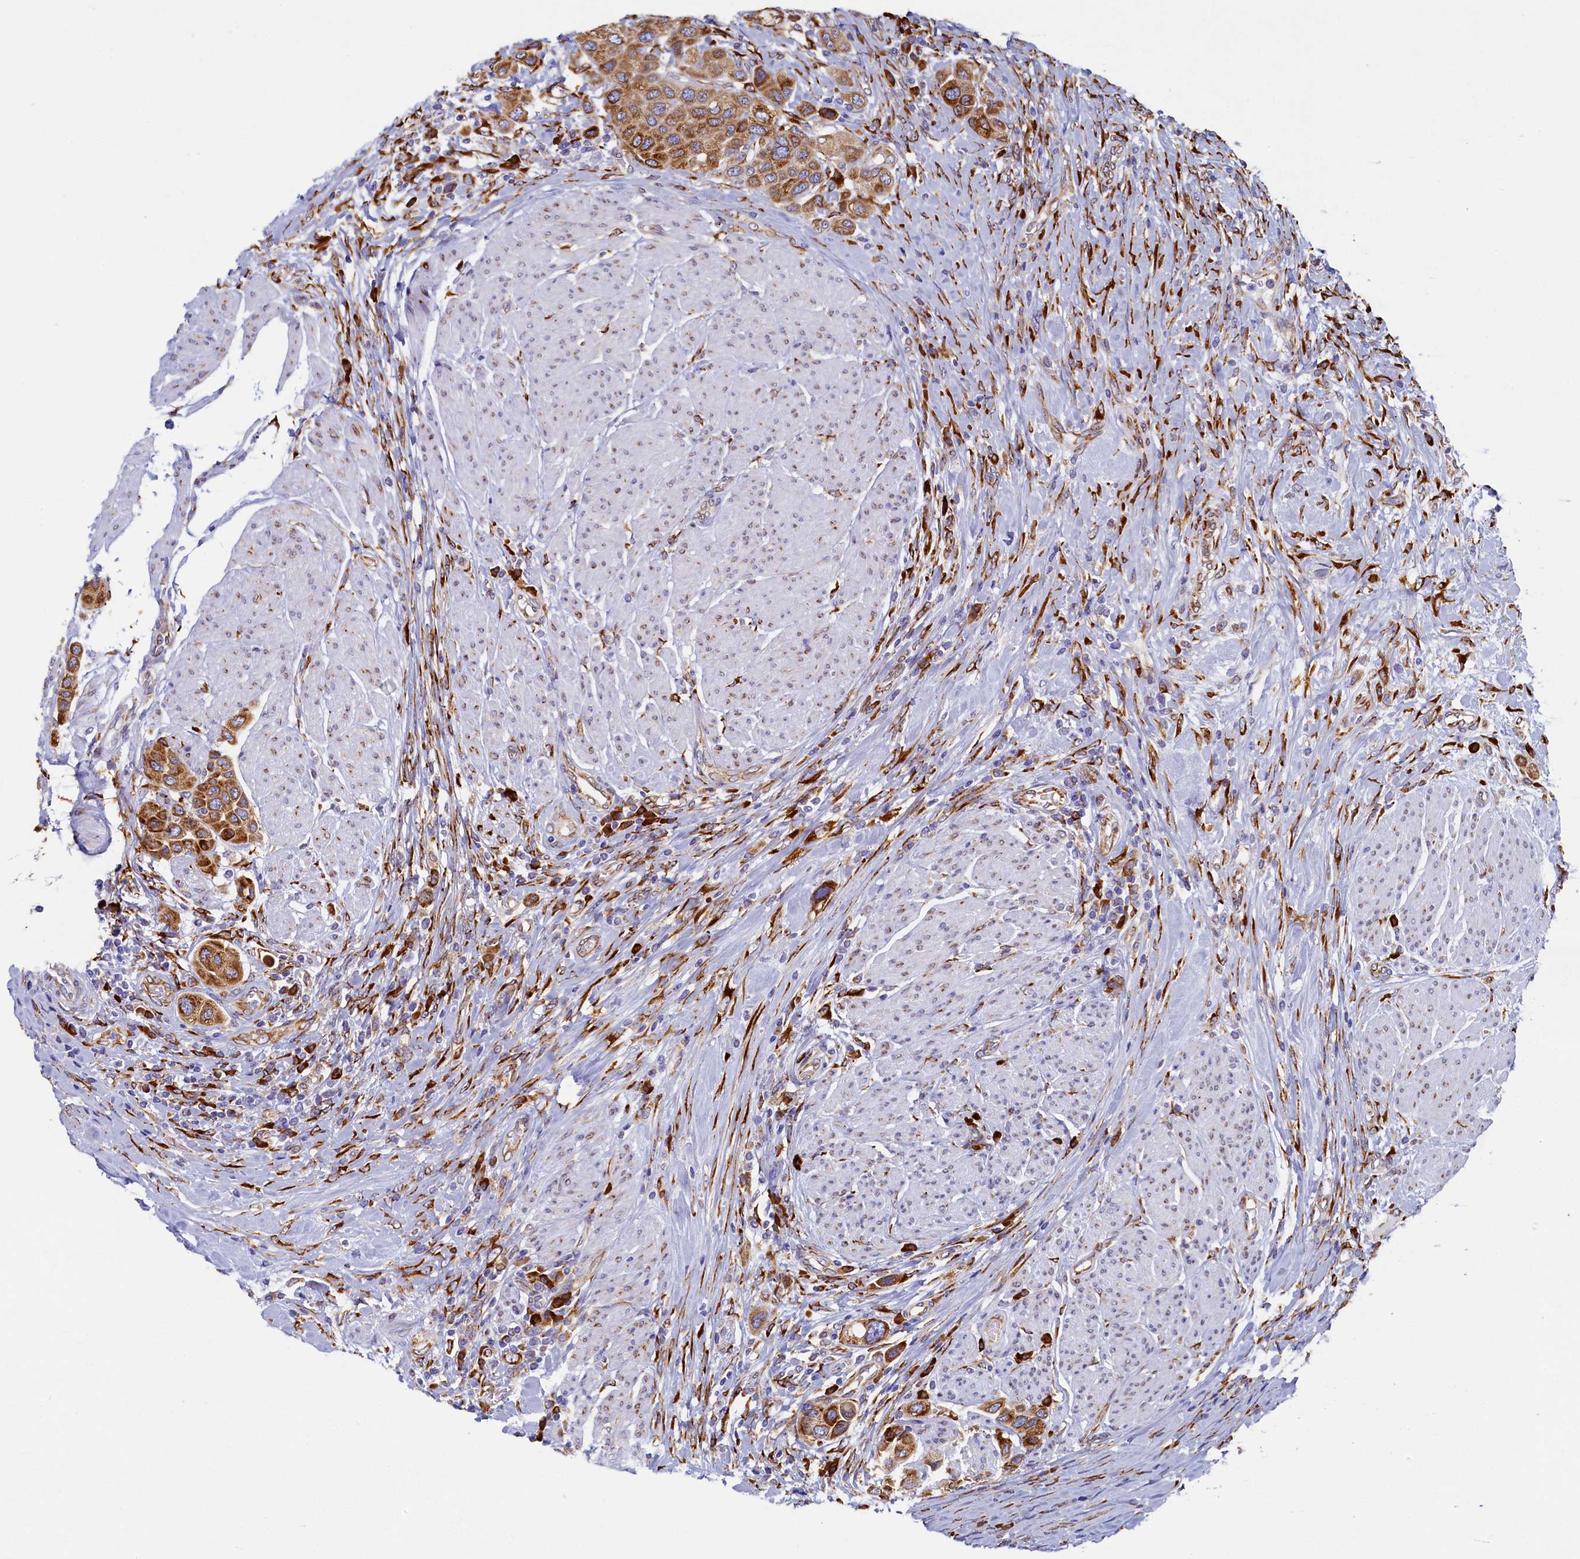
{"staining": {"intensity": "strong", "quantity": ">75%", "location": "cytoplasmic/membranous"}, "tissue": "urothelial cancer", "cell_type": "Tumor cells", "image_type": "cancer", "snomed": [{"axis": "morphology", "description": "Urothelial carcinoma, High grade"}, {"axis": "topography", "description": "Urinary bladder"}], "caption": "About >75% of tumor cells in urothelial cancer show strong cytoplasmic/membranous protein staining as visualized by brown immunohistochemical staining.", "gene": "TMEM18", "patient": {"sex": "male", "age": 50}}